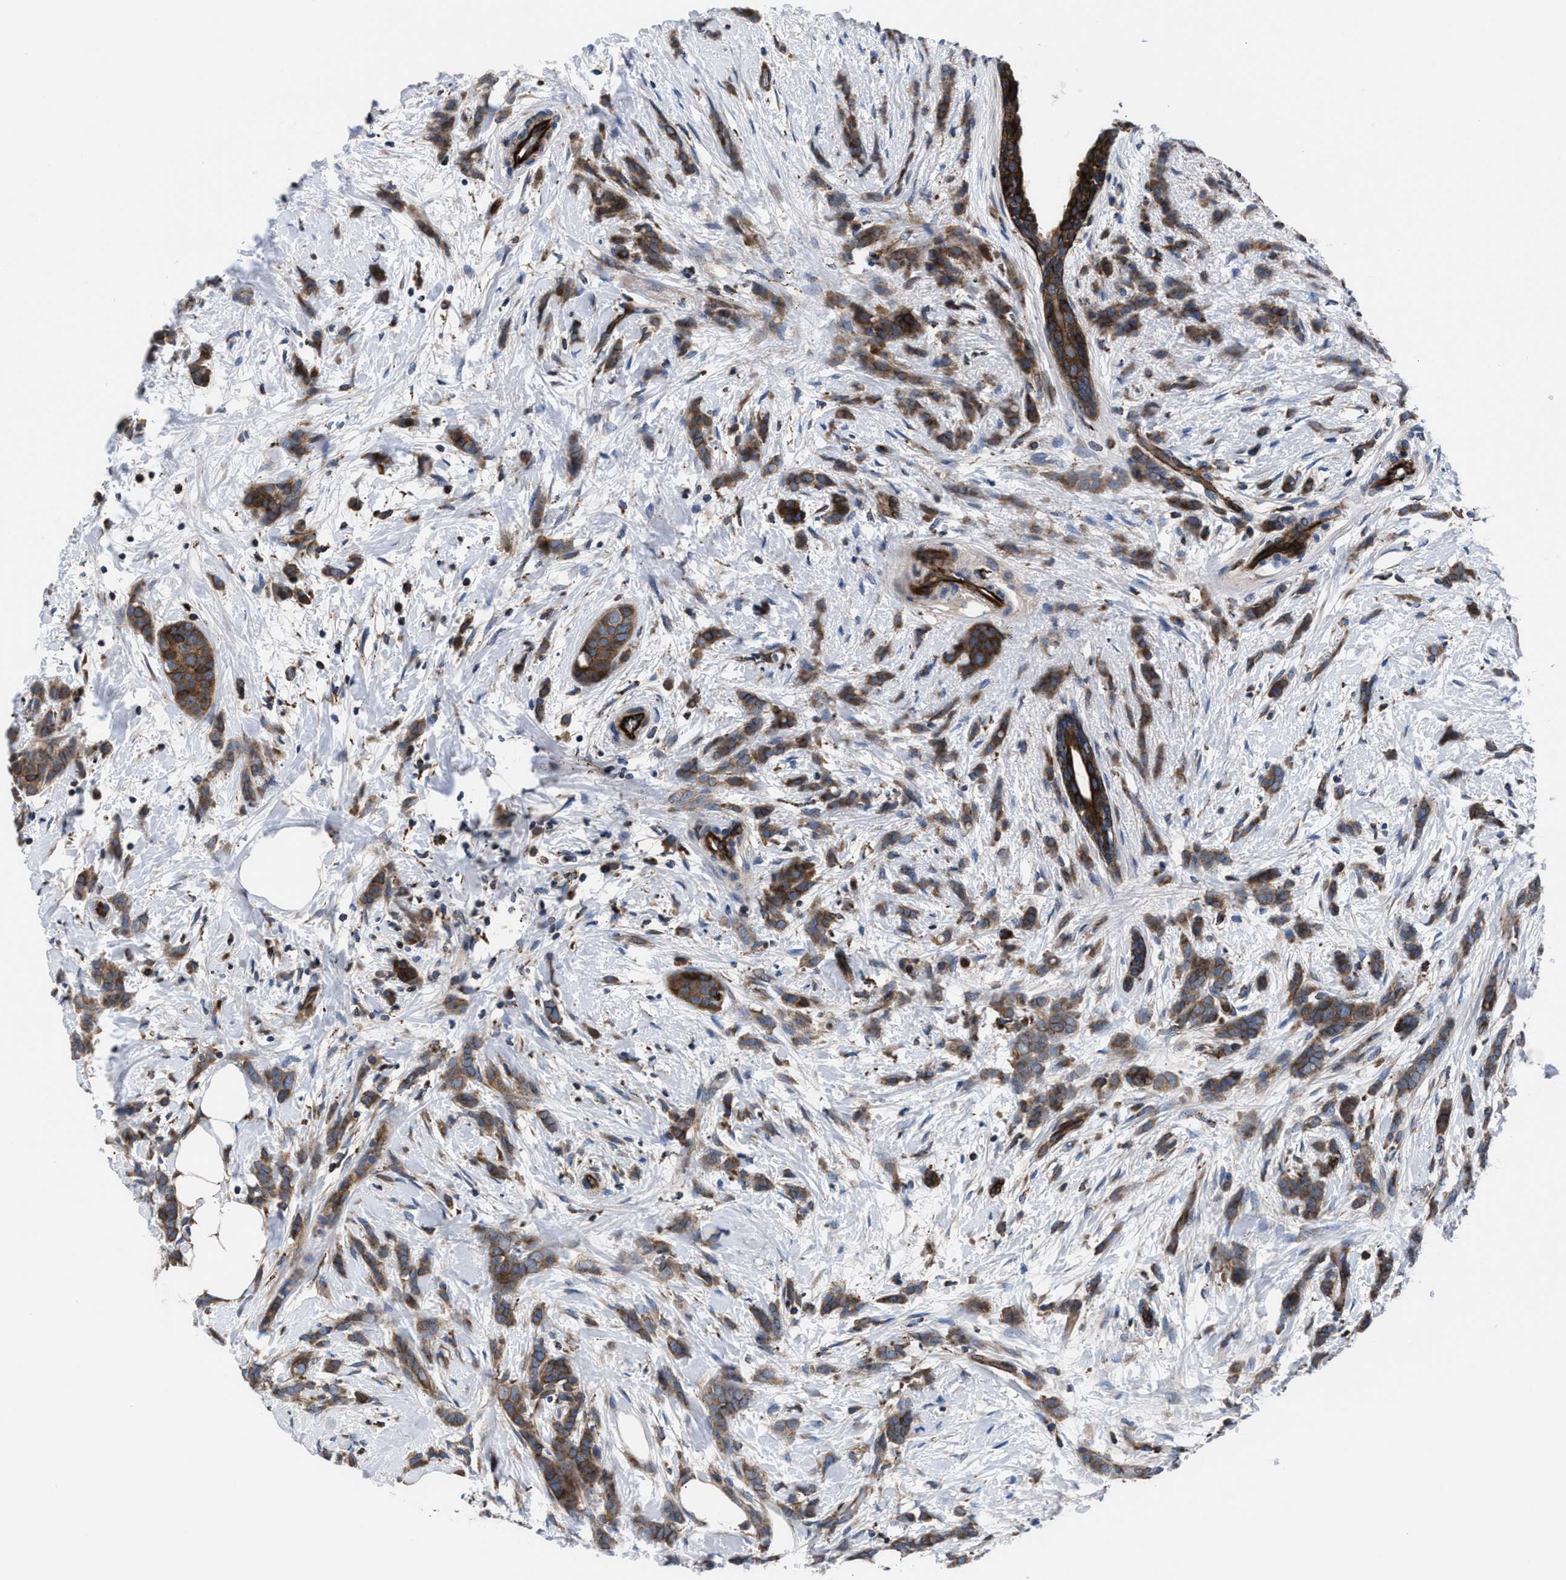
{"staining": {"intensity": "moderate", "quantity": ">75%", "location": "cytoplasmic/membranous"}, "tissue": "breast cancer", "cell_type": "Tumor cells", "image_type": "cancer", "snomed": [{"axis": "morphology", "description": "Lobular carcinoma, in situ"}, {"axis": "morphology", "description": "Lobular carcinoma"}, {"axis": "topography", "description": "Breast"}], "caption": "Immunohistochemistry (IHC) (DAB) staining of breast lobular carcinoma exhibits moderate cytoplasmic/membranous protein staining in about >75% of tumor cells.", "gene": "PRR15L", "patient": {"sex": "female", "age": 41}}